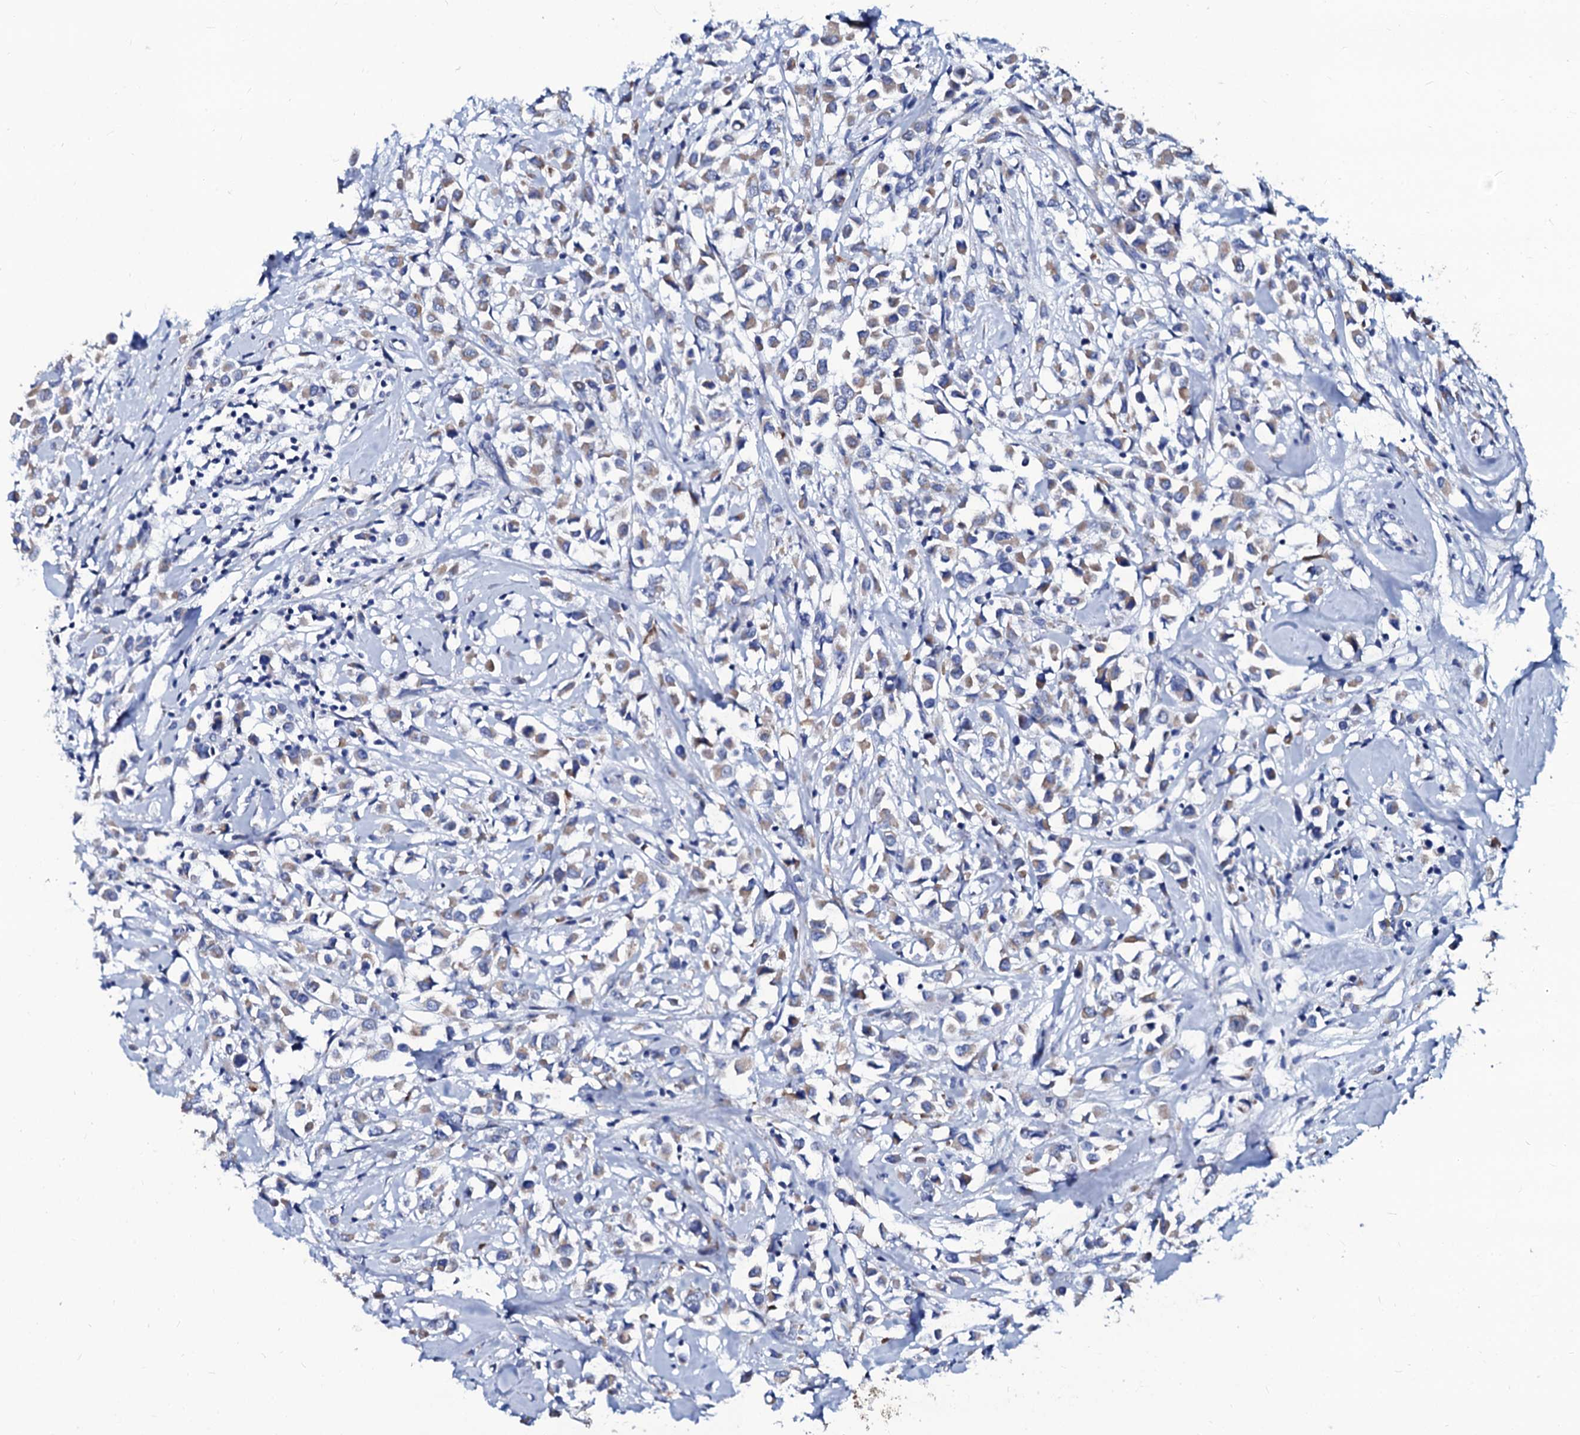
{"staining": {"intensity": "weak", "quantity": "25%-75%", "location": "cytoplasmic/membranous"}, "tissue": "breast cancer", "cell_type": "Tumor cells", "image_type": "cancer", "snomed": [{"axis": "morphology", "description": "Duct carcinoma"}, {"axis": "topography", "description": "Breast"}], "caption": "Immunohistochemical staining of breast cancer (infiltrating ductal carcinoma) shows low levels of weak cytoplasmic/membranous expression in approximately 25%-75% of tumor cells.", "gene": "SLC37A4", "patient": {"sex": "female", "age": 87}}